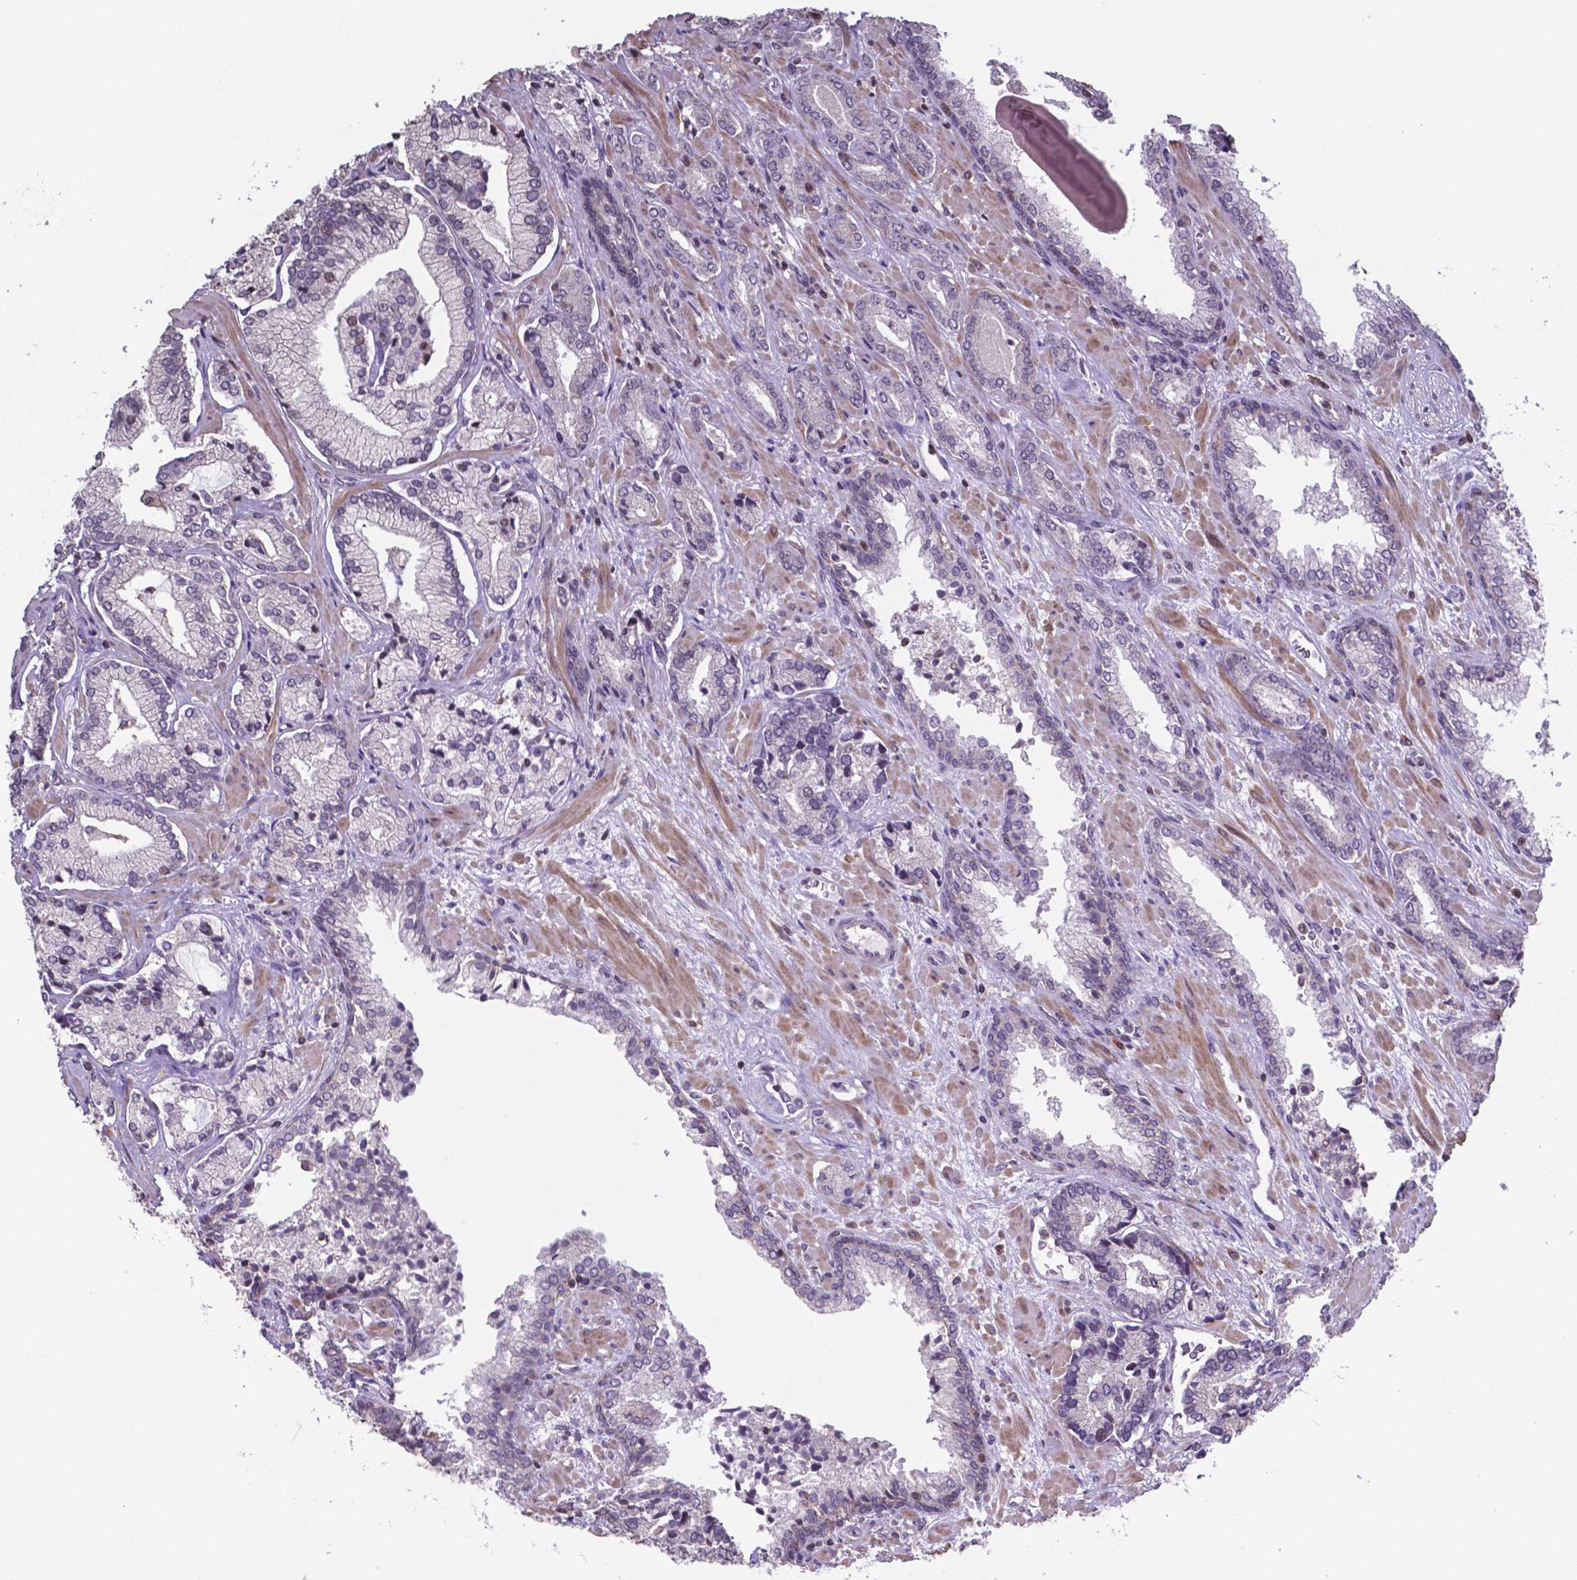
{"staining": {"intensity": "negative", "quantity": "none", "location": "none"}, "tissue": "prostate cancer", "cell_type": "Tumor cells", "image_type": "cancer", "snomed": [{"axis": "morphology", "description": "Adenocarcinoma, Low grade"}, {"axis": "topography", "description": "Prostate"}], "caption": "This is a histopathology image of IHC staining of adenocarcinoma (low-grade) (prostate), which shows no expression in tumor cells.", "gene": "MLC1", "patient": {"sex": "male", "age": 61}}